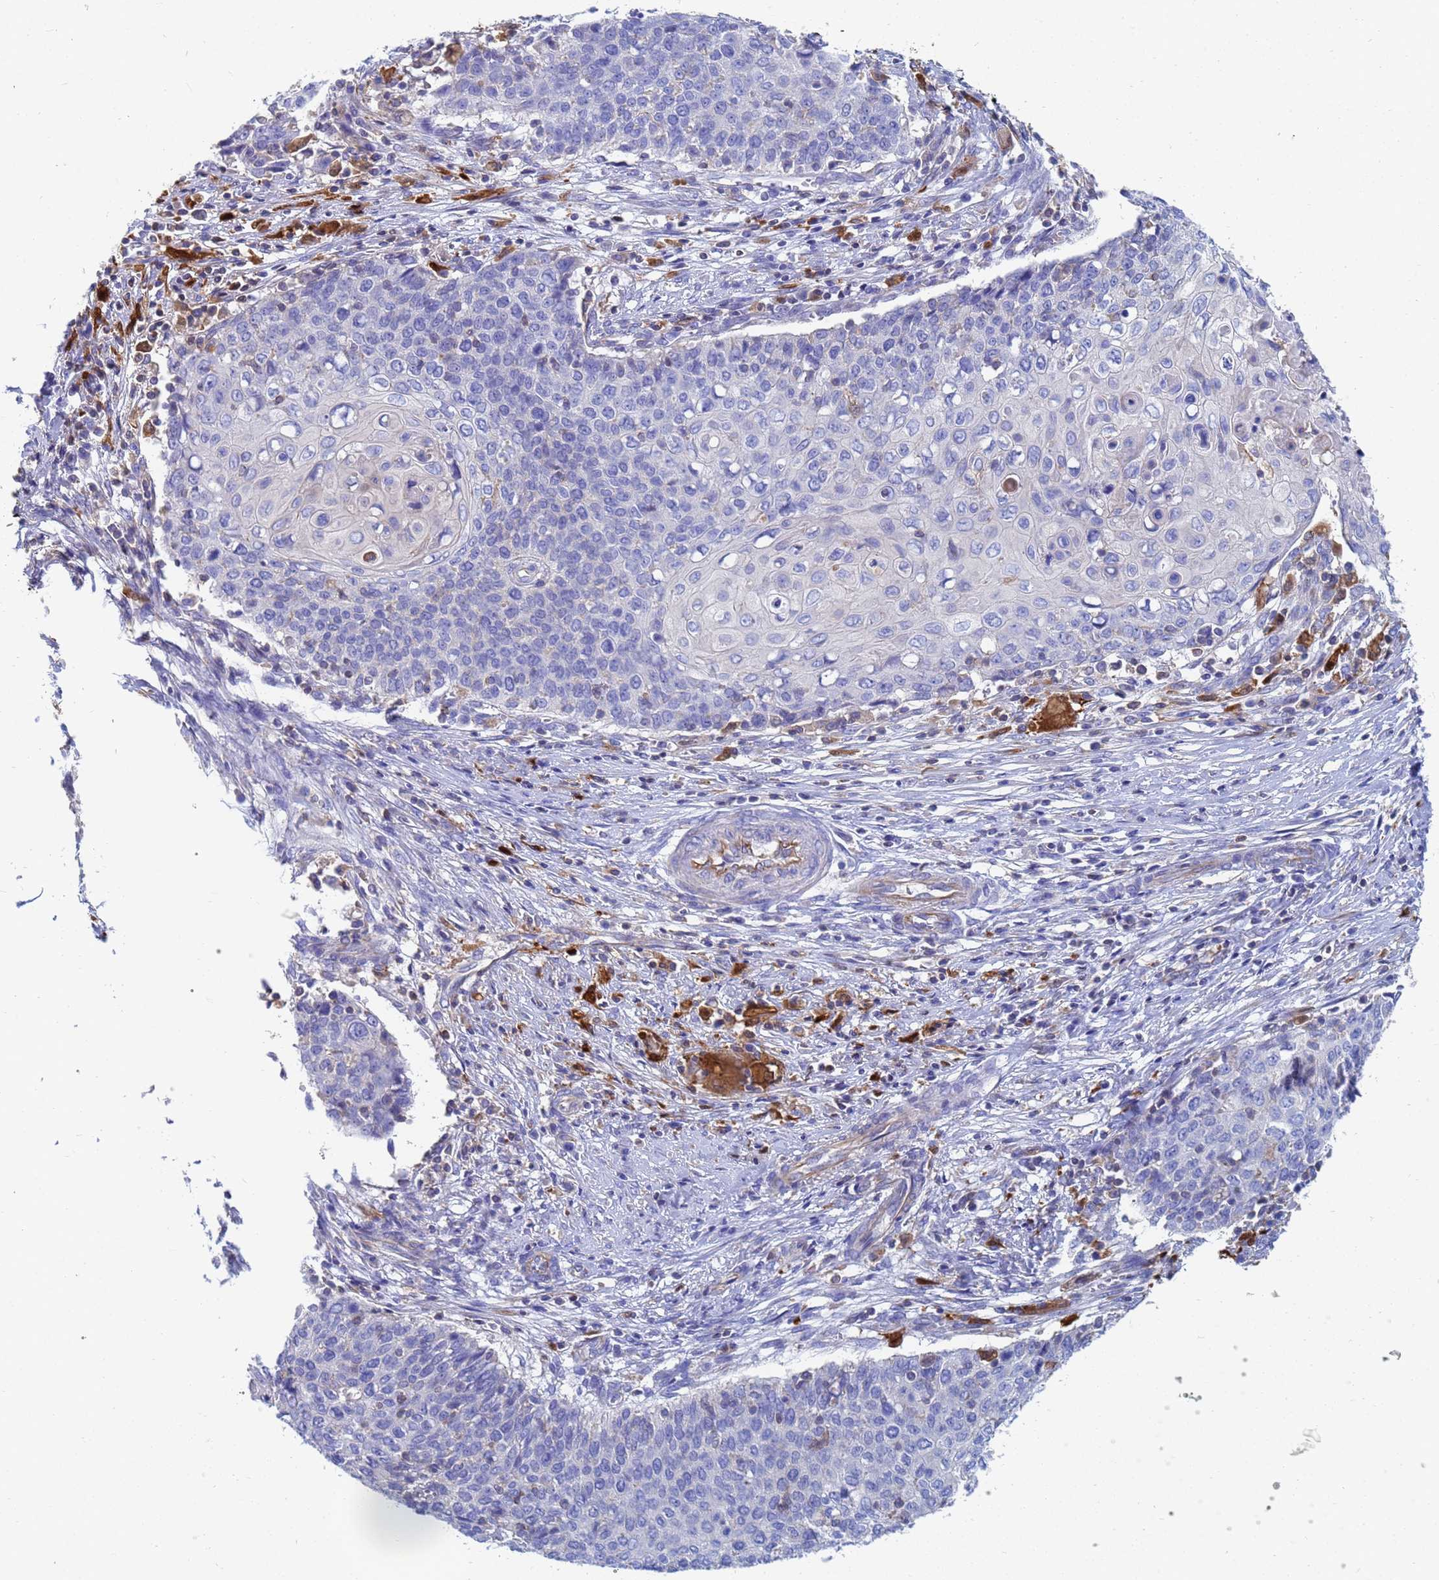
{"staining": {"intensity": "negative", "quantity": "none", "location": "none"}, "tissue": "cervical cancer", "cell_type": "Tumor cells", "image_type": "cancer", "snomed": [{"axis": "morphology", "description": "Squamous cell carcinoma, NOS"}, {"axis": "topography", "description": "Cervix"}], "caption": "Immunohistochemistry image of squamous cell carcinoma (cervical) stained for a protein (brown), which displays no positivity in tumor cells.", "gene": "GCHFR", "patient": {"sex": "female", "age": 39}}